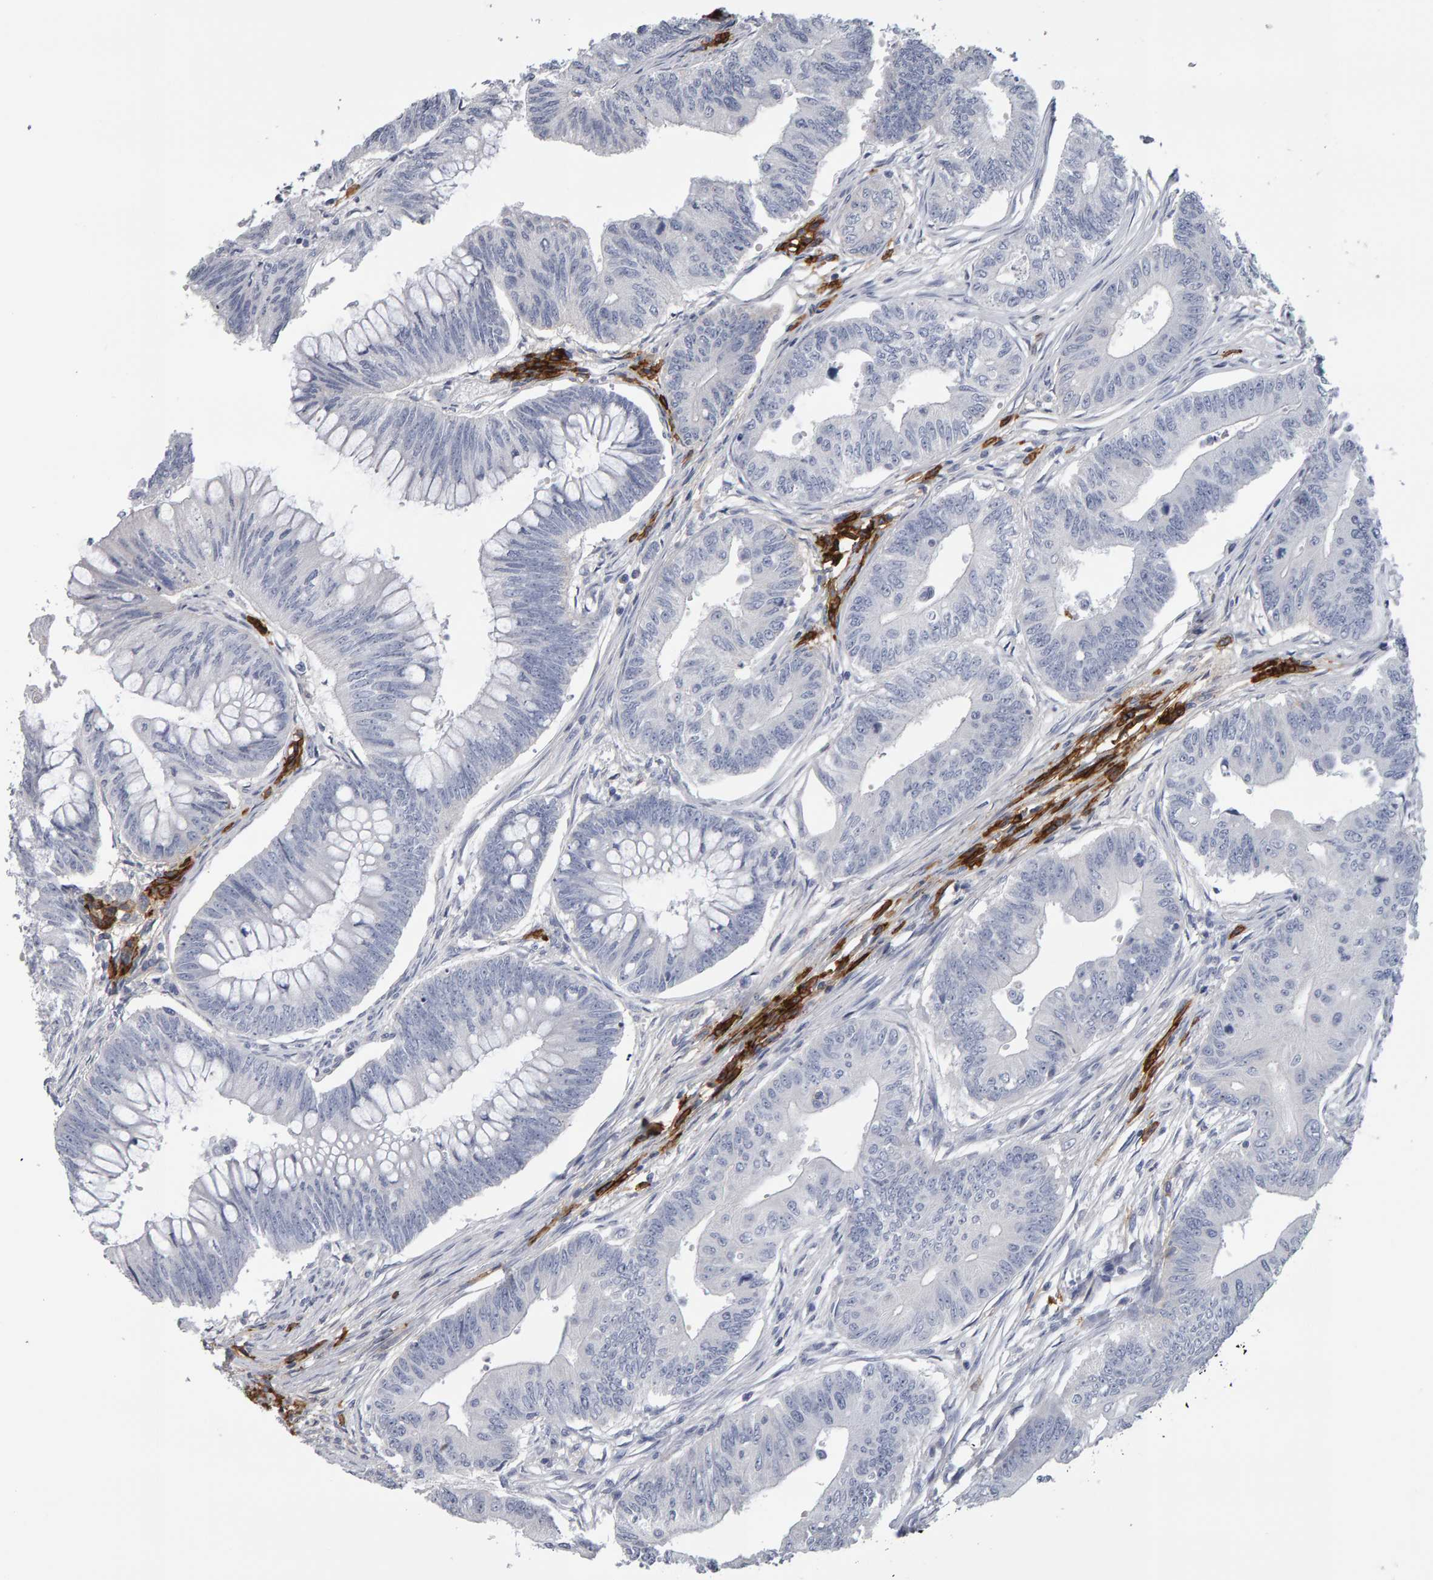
{"staining": {"intensity": "negative", "quantity": "none", "location": "none"}, "tissue": "colorectal cancer", "cell_type": "Tumor cells", "image_type": "cancer", "snomed": [{"axis": "morphology", "description": "Adenoma, NOS"}, {"axis": "morphology", "description": "Adenocarcinoma, NOS"}, {"axis": "topography", "description": "Colon"}], "caption": "Tumor cells show no significant positivity in colorectal cancer.", "gene": "CD38", "patient": {"sex": "male", "age": 79}}